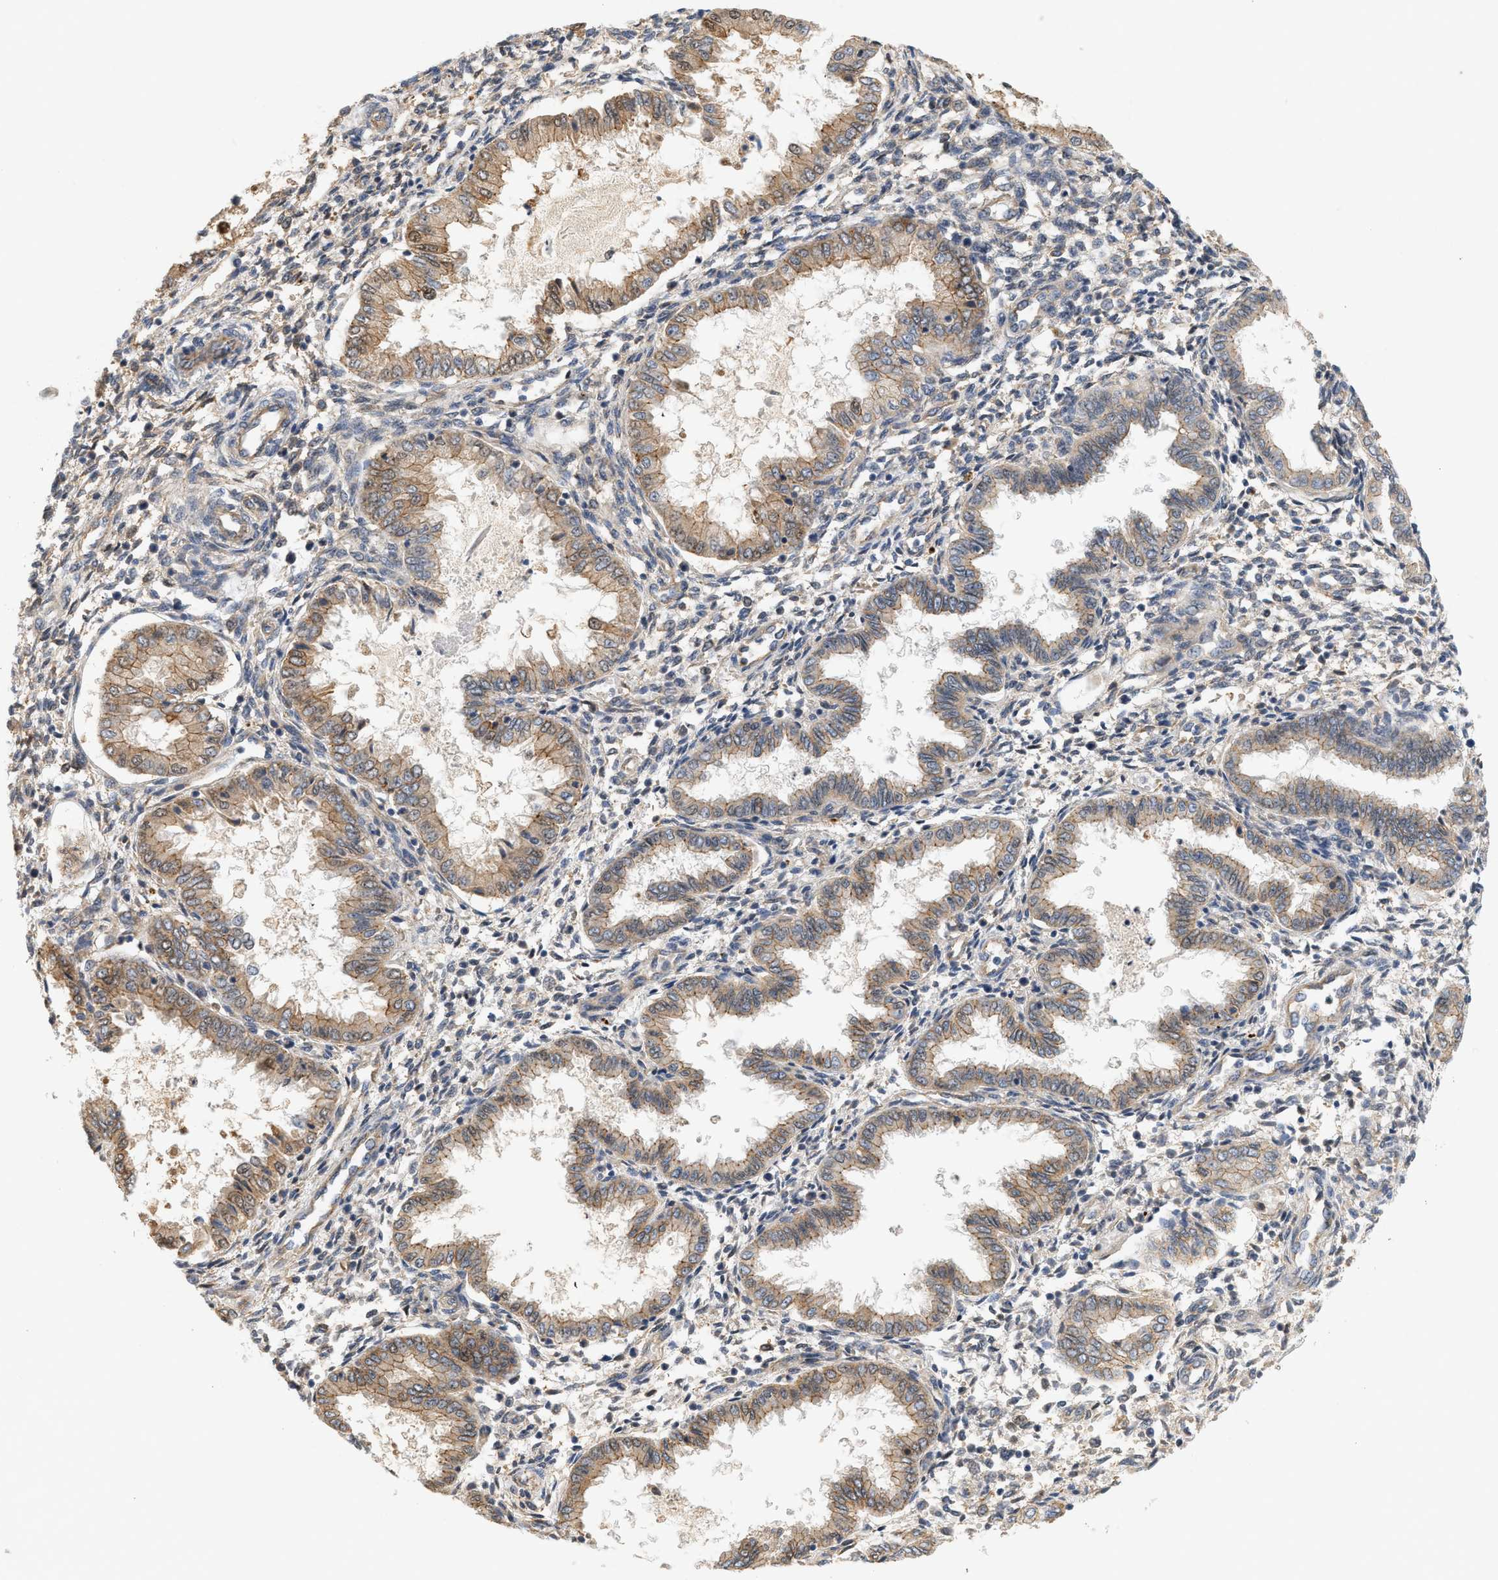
{"staining": {"intensity": "negative", "quantity": "none", "location": "none"}, "tissue": "endometrium", "cell_type": "Cells in endometrial stroma", "image_type": "normal", "snomed": [{"axis": "morphology", "description": "Normal tissue, NOS"}, {"axis": "topography", "description": "Endometrium"}], "caption": "High power microscopy micrograph of an IHC micrograph of unremarkable endometrium, revealing no significant expression in cells in endometrial stroma. Nuclei are stained in blue.", "gene": "CTXN1", "patient": {"sex": "female", "age": 33}}